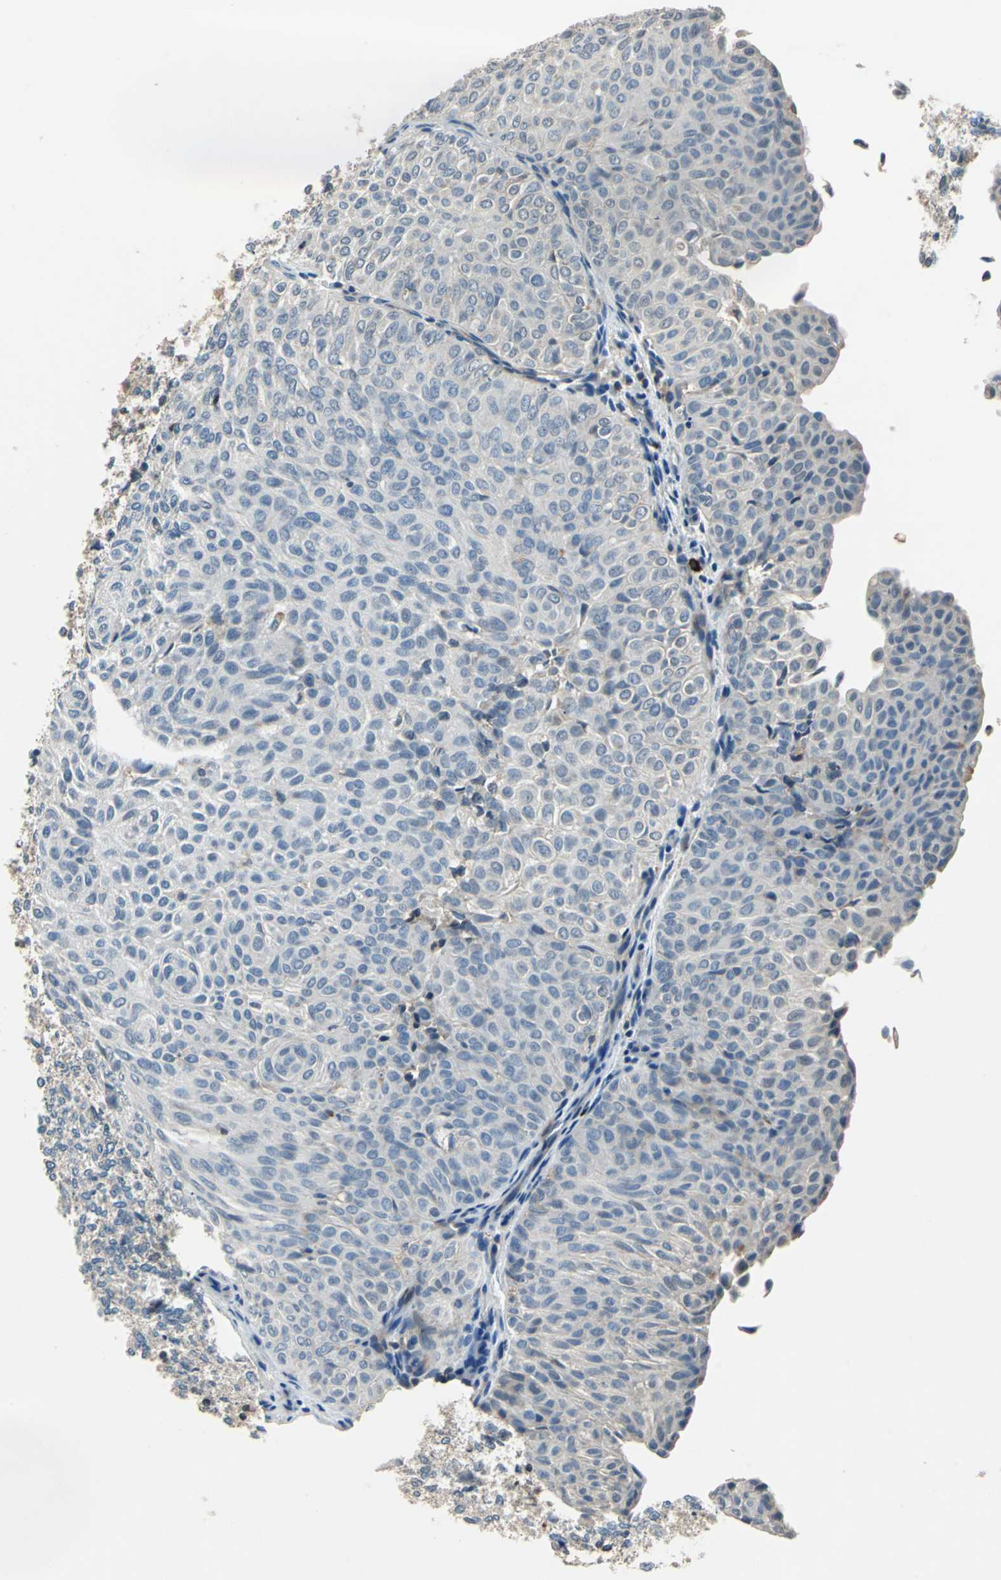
{"staining": {"intensity": "weak", "quantity": "<25%", "location": "cytoplasmic/membranous"}, "tissue": "urothelial cancer", "cell_type": "Tumor cells", "image_type": "cancer", "snomed": [{"axis": "morphology", "description": "Urothelial carcinoma, Low grade"}, {"axis": "topography", "description": "Urinary bladder"}], "caption": "High magnification brightfield microscopy of urothelial cancer stained with DAB (brown) and counterstained with hematoxylin (blue): tumor cells show no significant staining.", "gene": "SLC19A2", "patient": {"sex": "male", "age": 78}}